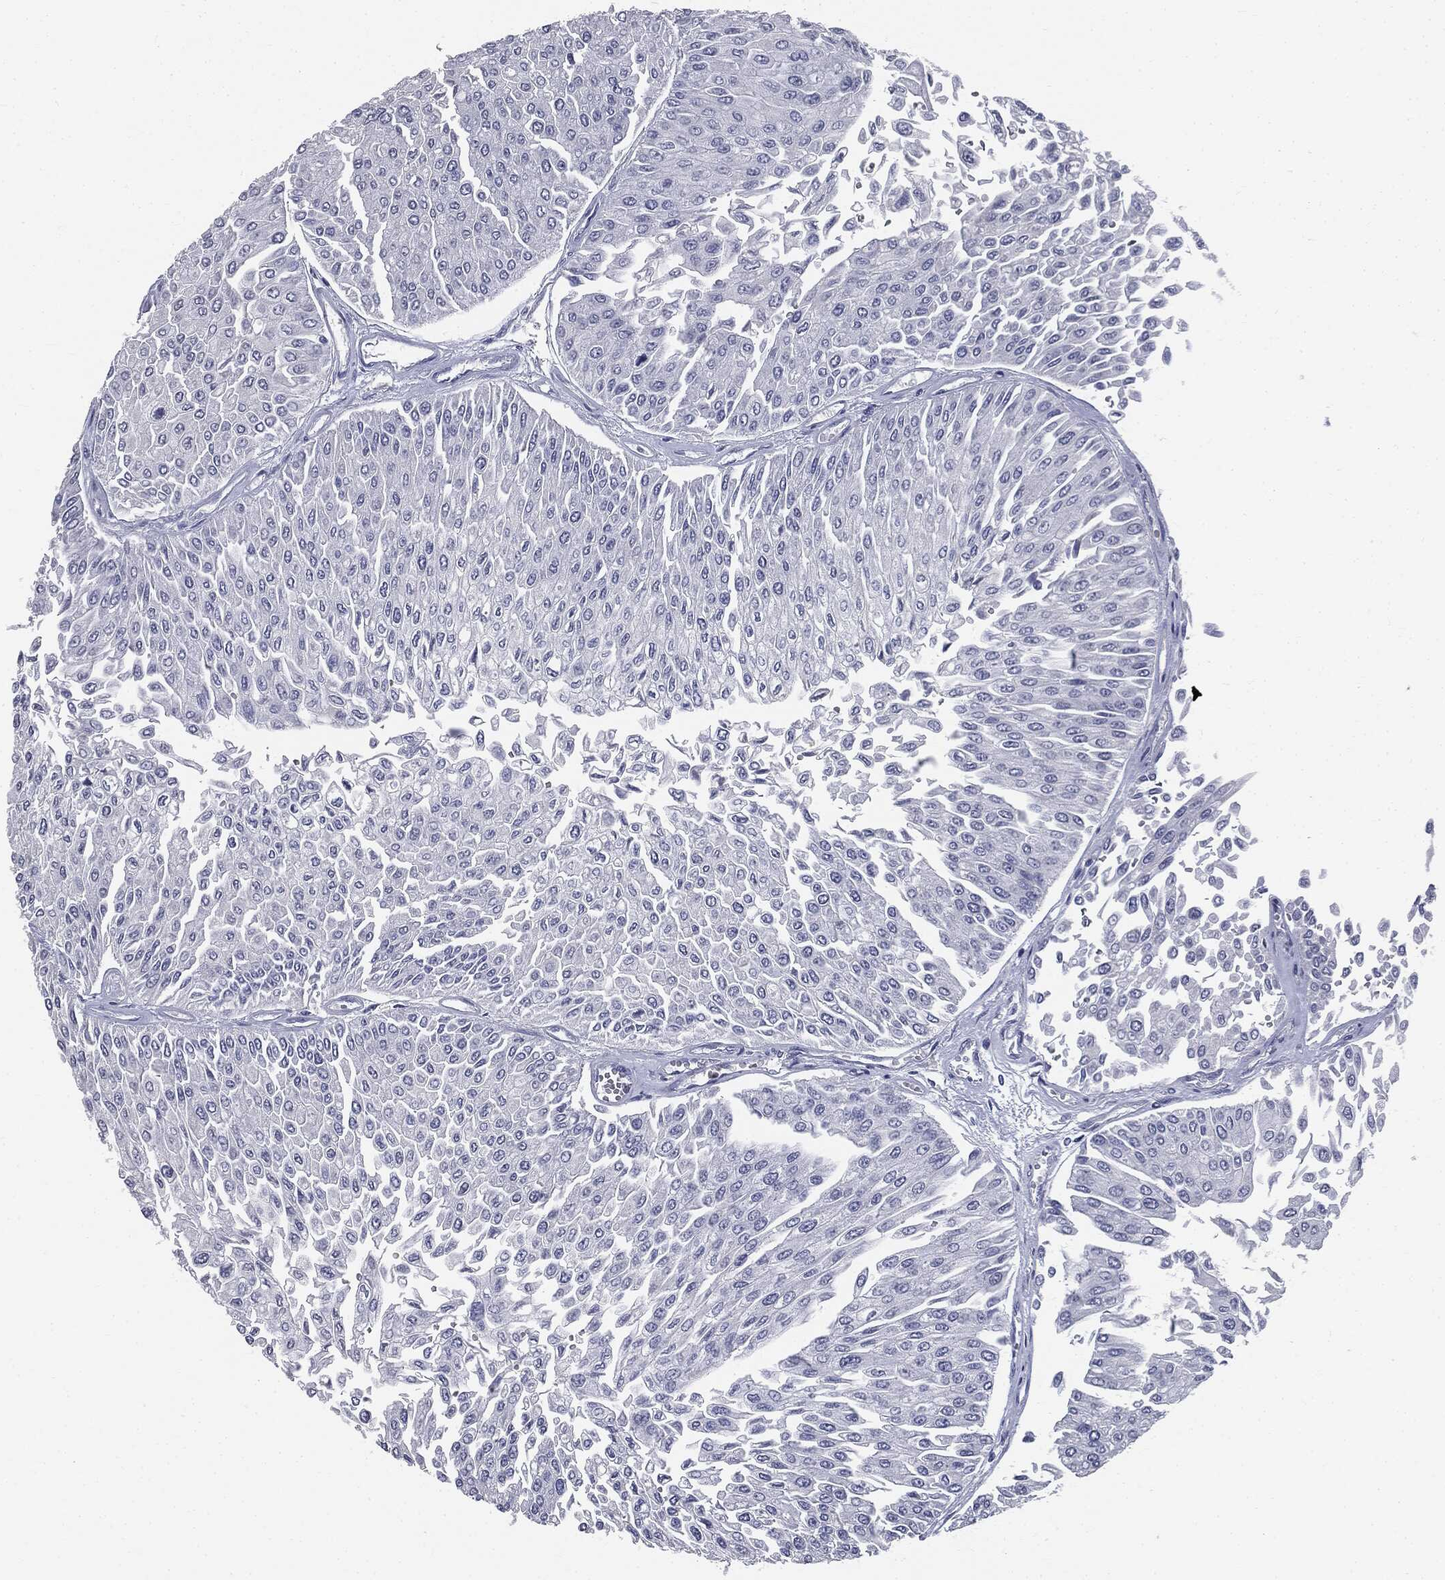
{"staining": {"intensity": "negative", "quantity": "none", "location": "none"}, "tissue": "urothelial cancer", "cell_type": "Tumor cells", "image_type": "cancer", "snomed": [{"axis": "morphology", "description": "Urothelial carcinoma, Low grade"}, {"axis": "topography", "description": "Urinary bladder"}], "caption": "Tumor cells show no significant expression in low-grade urothelial carcinoma.", "gene": "AFP", "patient": {"sex": "male", "age": 67}}